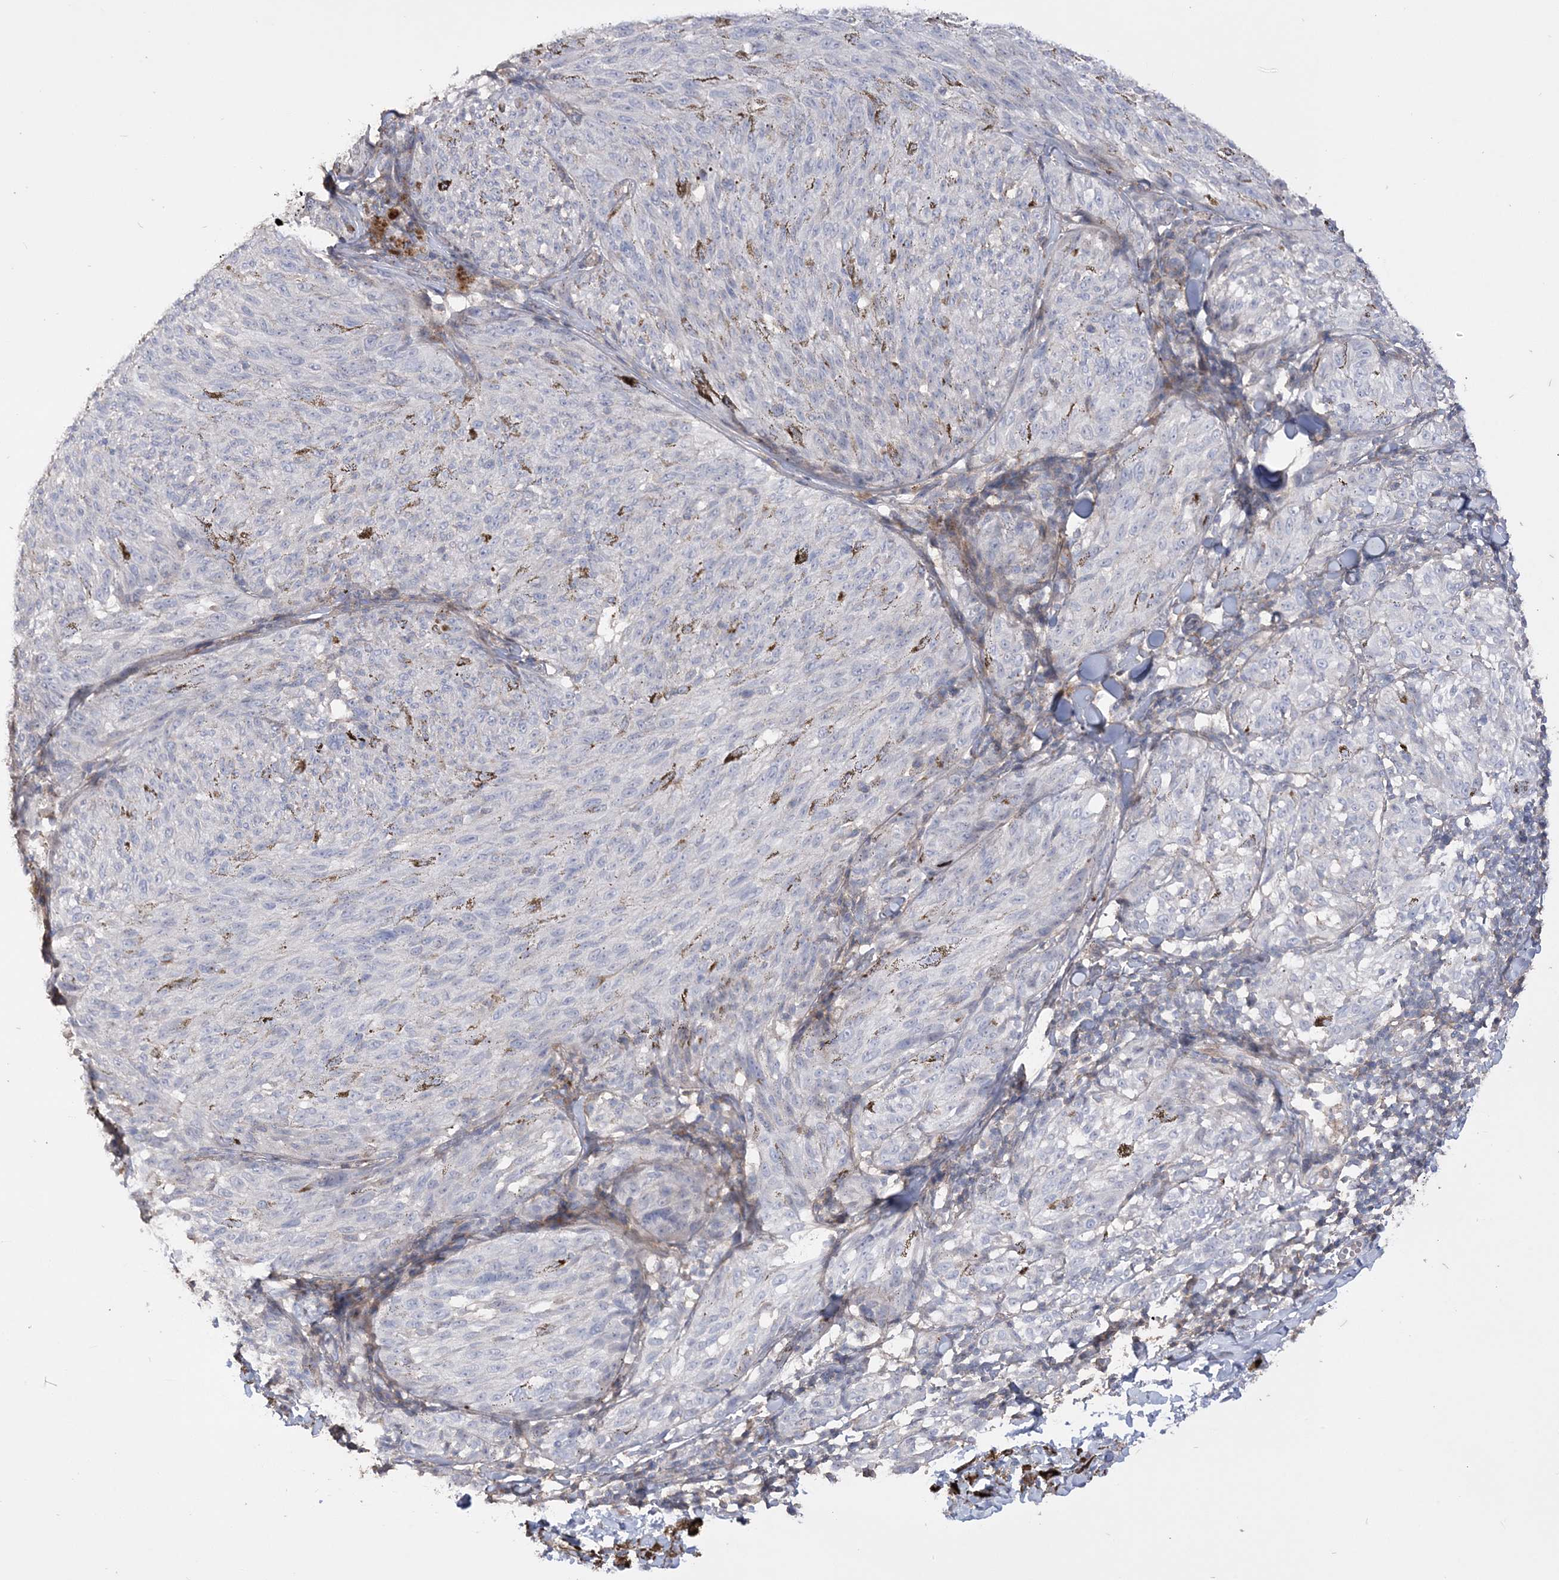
{"staining": {"intensity": "negative", "quantity": "none", "location": "none"}, "tissue": "melanoma", "cell_type": "Tumor cells", "image_type": "cancer", "snomed": [{"axis": "morphology", "description": "Malignant melanoma, NOS"}, {"axis": "topography", "description": "Skin"}], "caption": "Tumor cells show no significant staining in melanoma. Brightfield microscopy of immunohistochemistry (IHC) stained with DAB (brown) and hematoxylin (blue), captured at high magnification.", "gene": "SLFN14", "patient": {"sex": "female", "age": 72}}